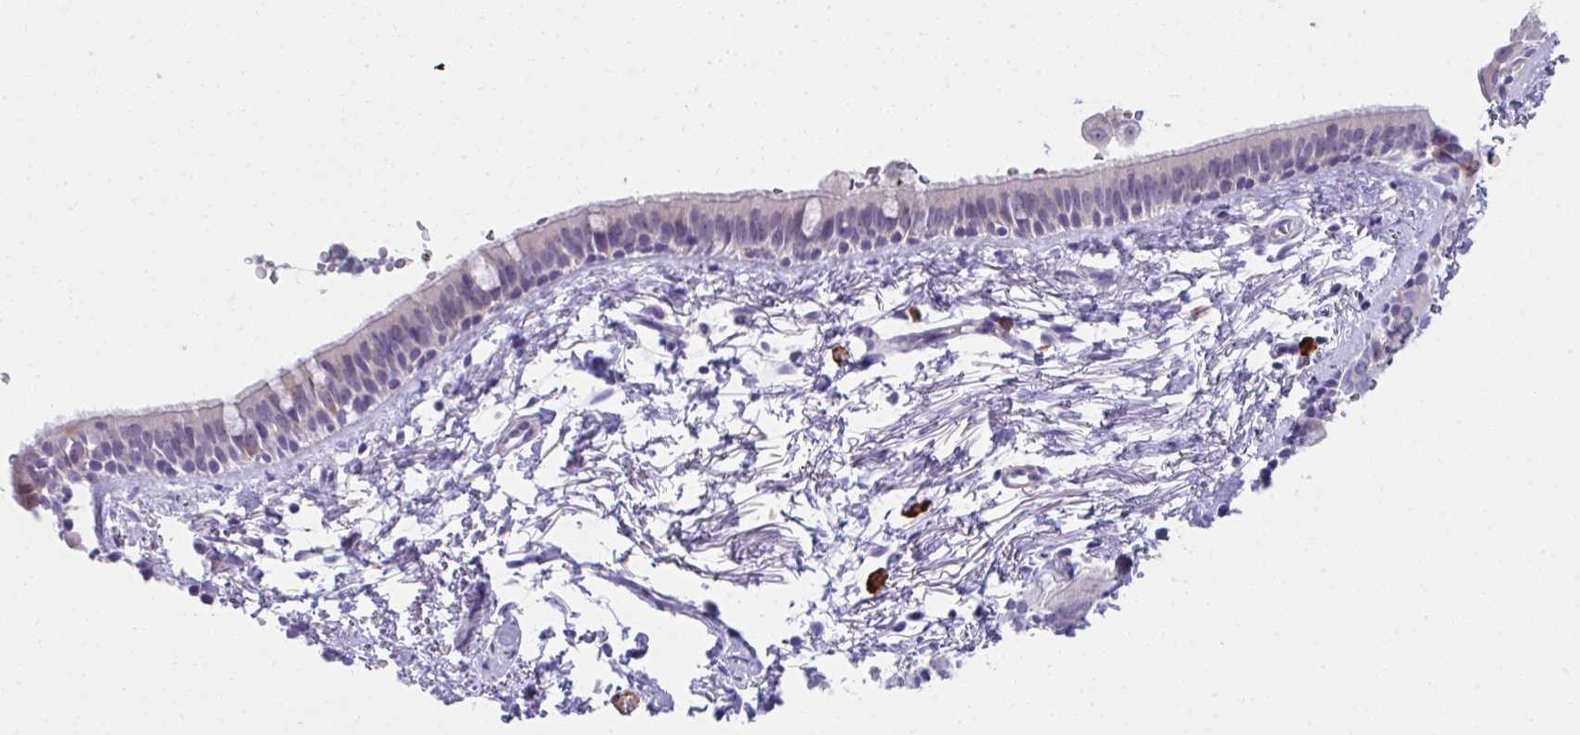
{"staining": {"intensity": "negative", "quantity": "none", "location": "none"}, "tissue": "bronchus", "cell_type": "Respiratory epithelial cells", "image_type": "normal", "snomed": [{"axis": "morphology", "description": "Normal tissue, NOS"}, {"axis": "topography", "description": "Lymph node"}, {"axis": "topography", "description": "Cartilage tissue"}, {"axis": "topography", "description": "Bronchus"}], "caption": "DAB (3,3'-diaminobenzidine) immunohistochemical staining of benign human bronchus shows no significant staining in respiratory epithelial cells. (Brightfield microscopy of DAB immunohistochemistry (IHC) at high magnification).", "gene": "PUS7L", "patient": {"sex": "female", "age": 70}}